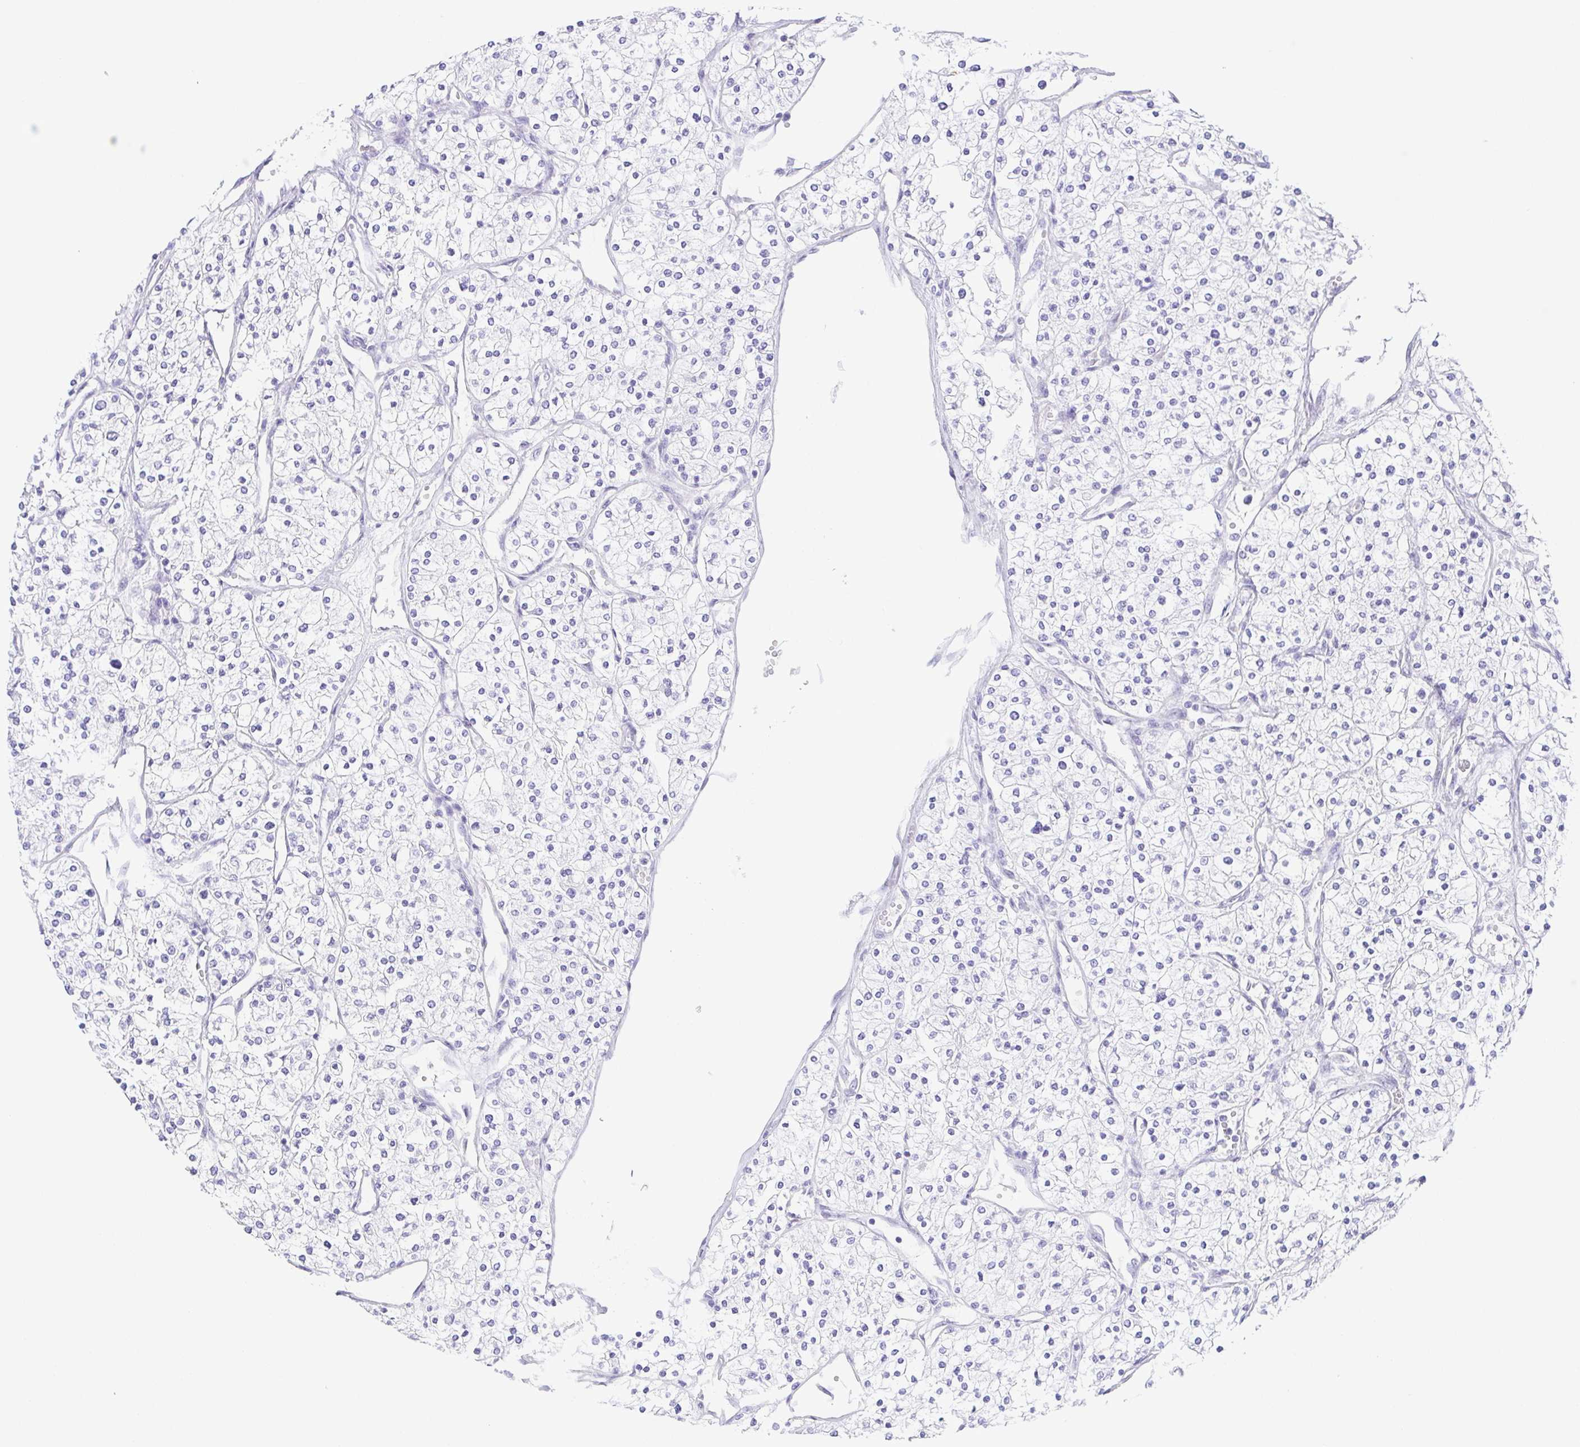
{"staining": {"intensity": "negative", "quantity": "none", "location": "none"}, "tissue": "renal cancer", "cell_type": "Tumor cells", "image_type": "cancer", "snomed": [{"axis": "morphology", "description": "Adenocarcinoma, NOS"}, {"axis": "topography", "description": "Kidney"}], "caption": "Immunohistochemistry (IHC) of adenocarcinoma (renal) demonstrates no staining in tumor cells. (Immunohistochemistry, brightfield microscopy, high magnification).", "gene": "KRTDAP", "patient": {"sex": "male", "age": 80}}